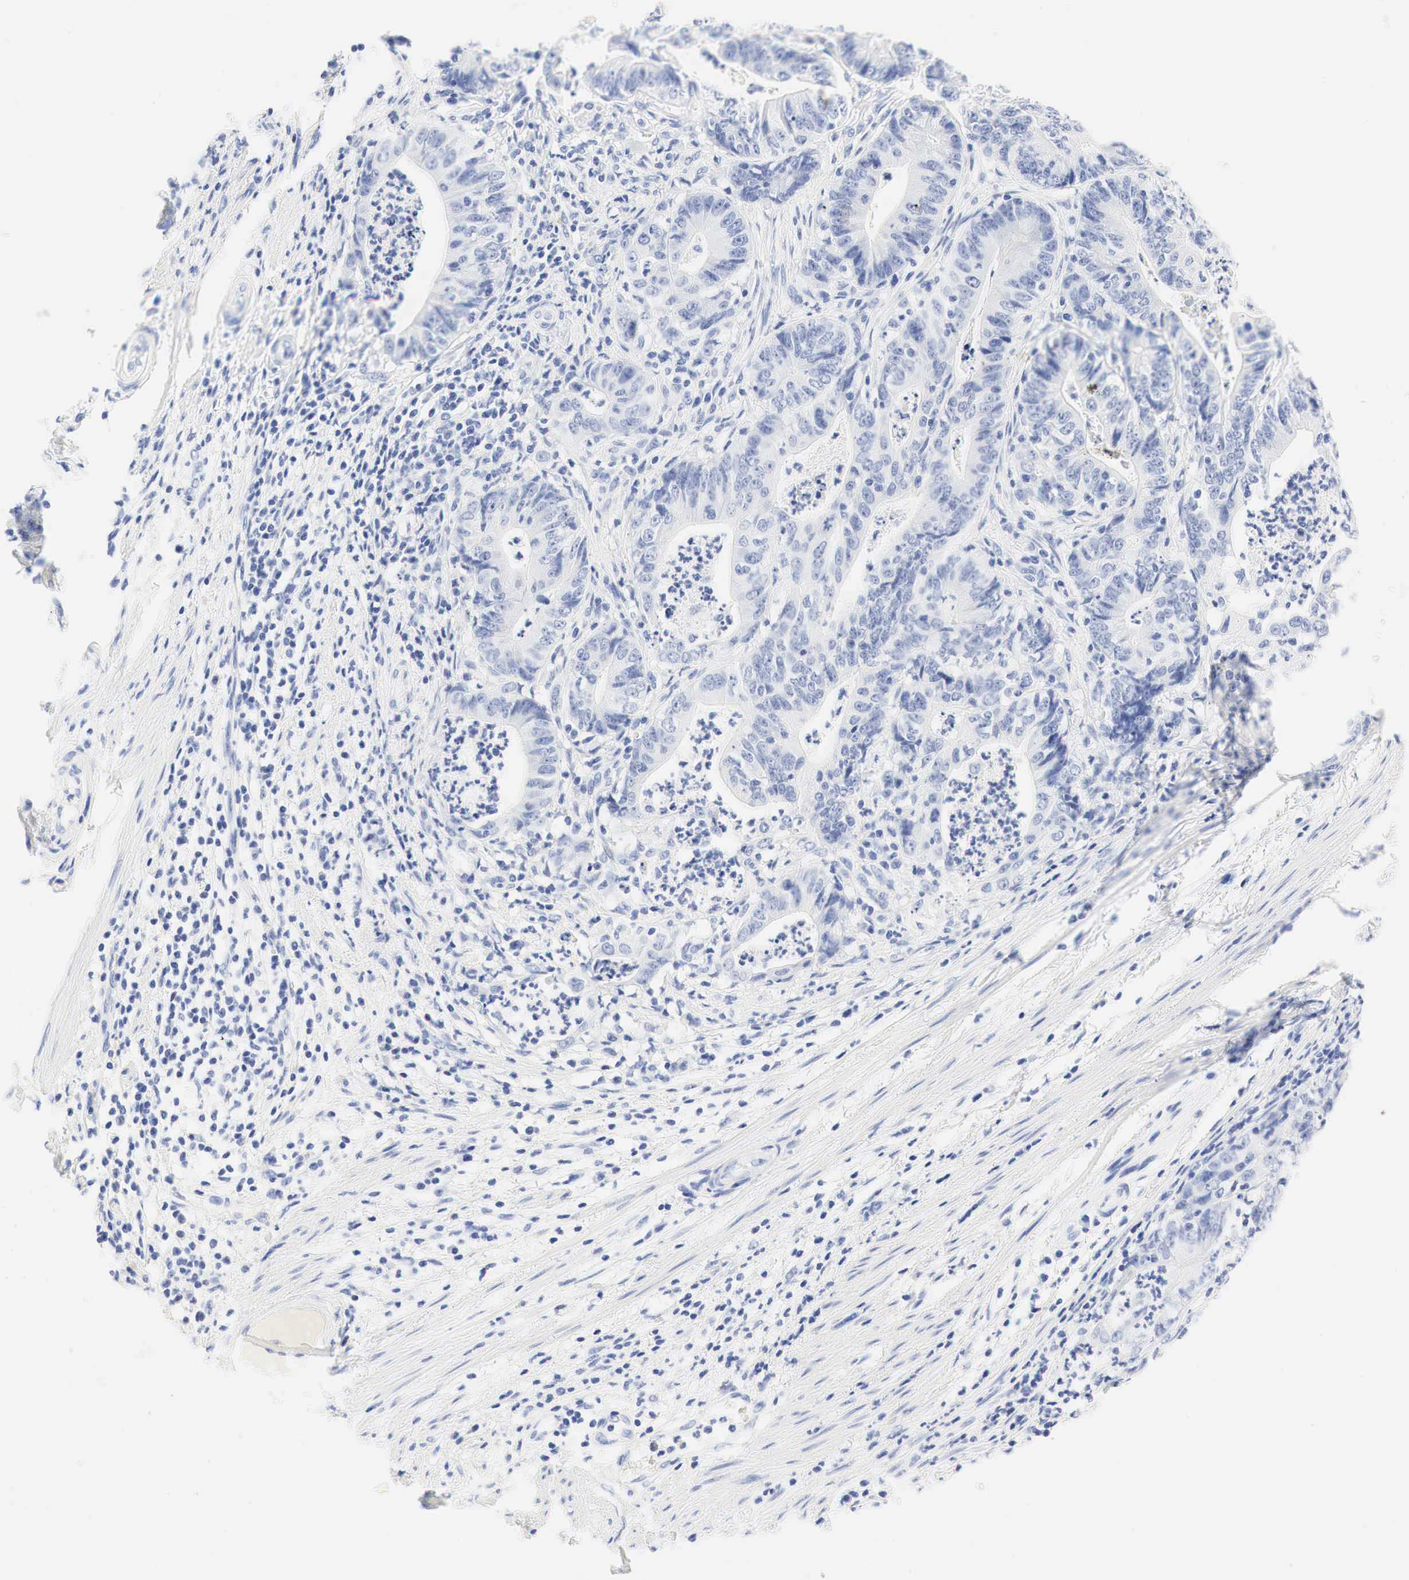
{"staining": {"intensity": "negative", "quantity": "none", "location": "none"}, "tissue": "stomach cancer", "cell_type": "Tumor cells", "image_type": "cancer", "snomed": [{"axis": "morphology", "description": "Adenocarcinoma, NOS"}, {"axis": "topography", "description": "Stomach, lower"}], "caption": "Tumor cells are negative for protein expression in human stomach cancer (adenocarcinoma). (DAB (3,3'-diaminobenzidine) IHC, high magnification).", "gene": "NKX2-1", "patient": {"sex": "female", "age": 86}}